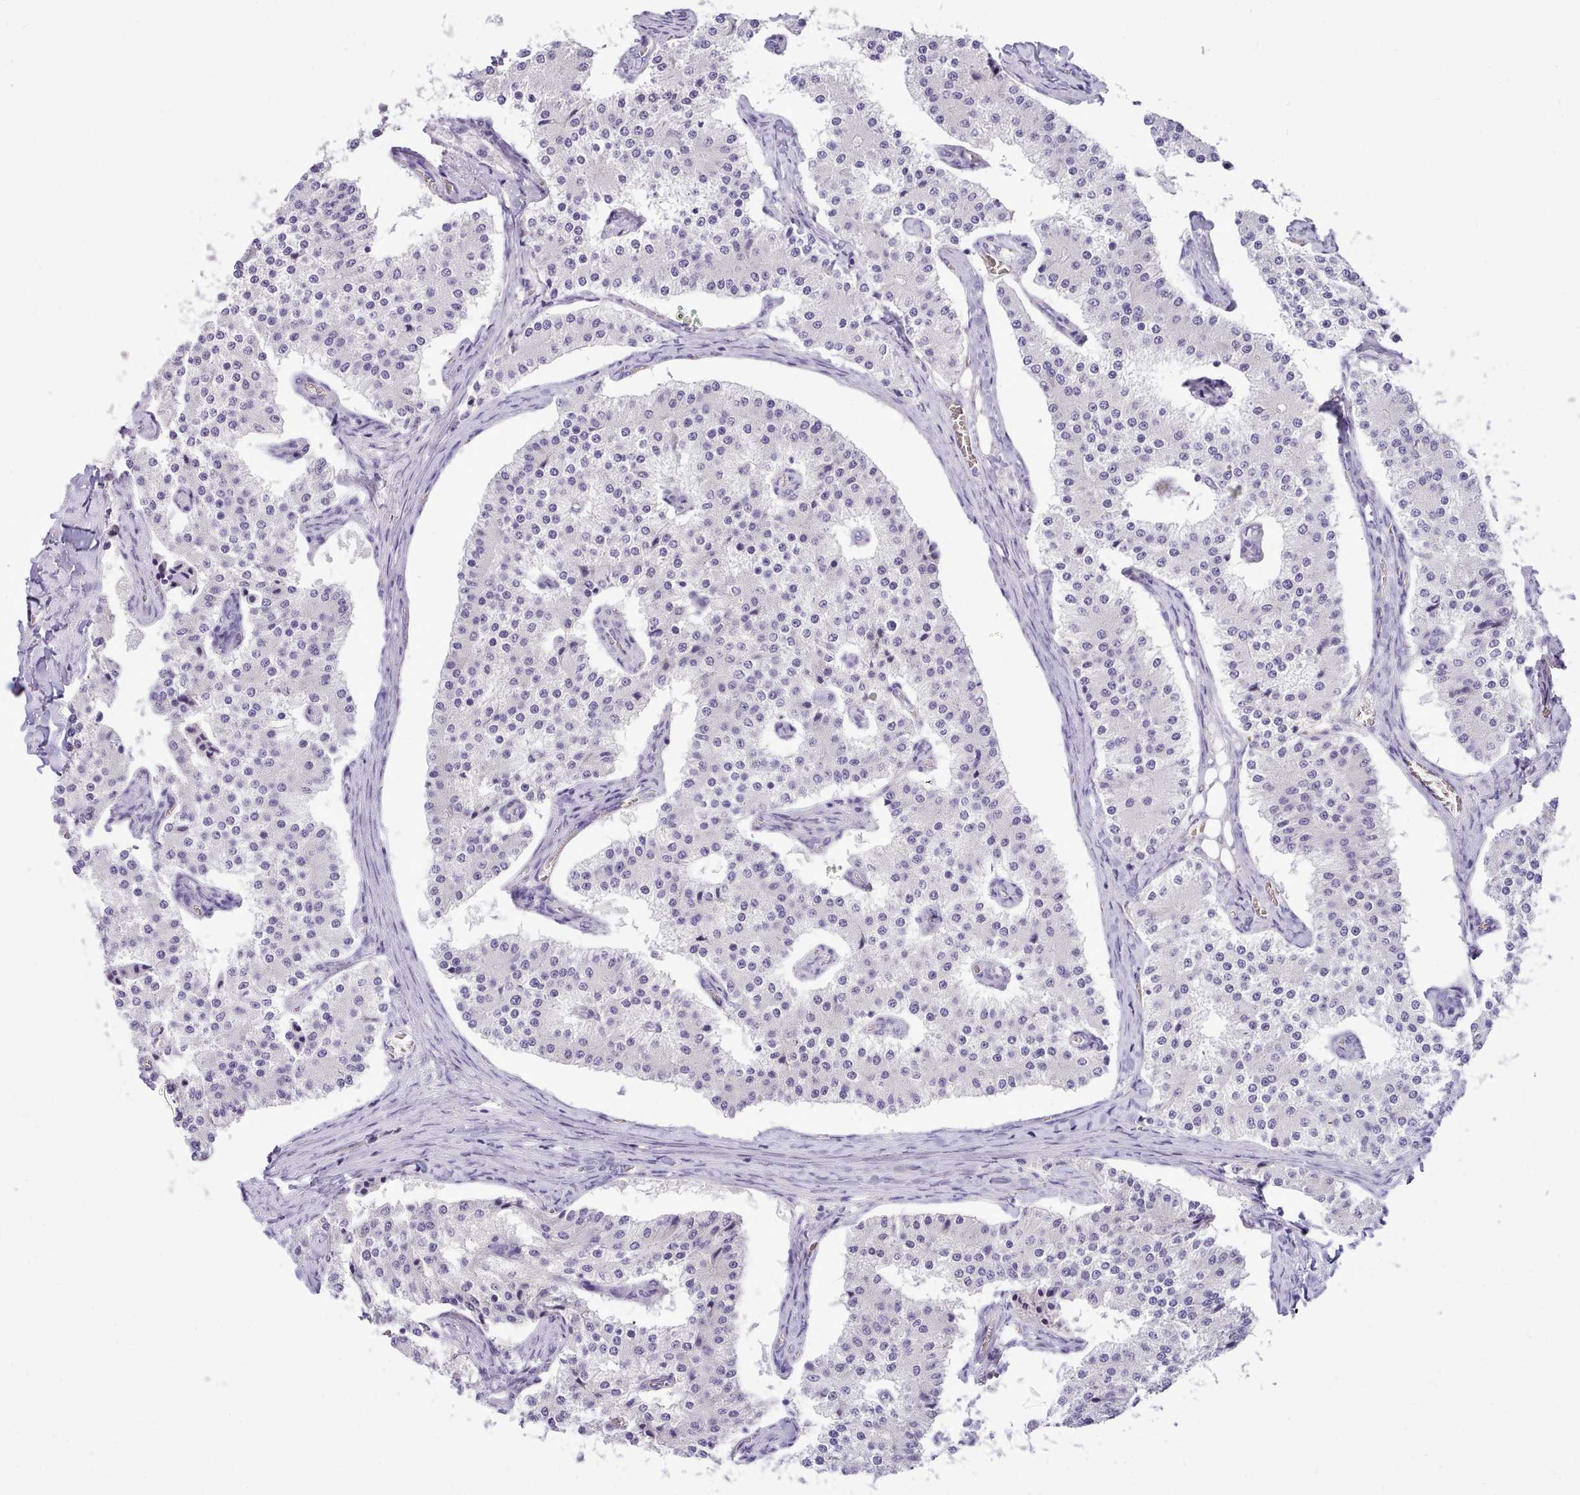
{"staining": {"intensity": "negative", "quantity": "none", "location": "none"}, "tissue": "carcinoid", "cell_type": "Tumor cells", "image_type": "cancer", "snomed": [{"axis": "morphology", "description": "Carcinoid, malignant, NOS"}, {"axis": "topography", "description": "Colon"}], "caption": "Photomicrograph shows no significant protein expression in tumor cells of carcinoid.", "gene": "LRRC37A", "patient": {"sex": "female", "age": 52}}